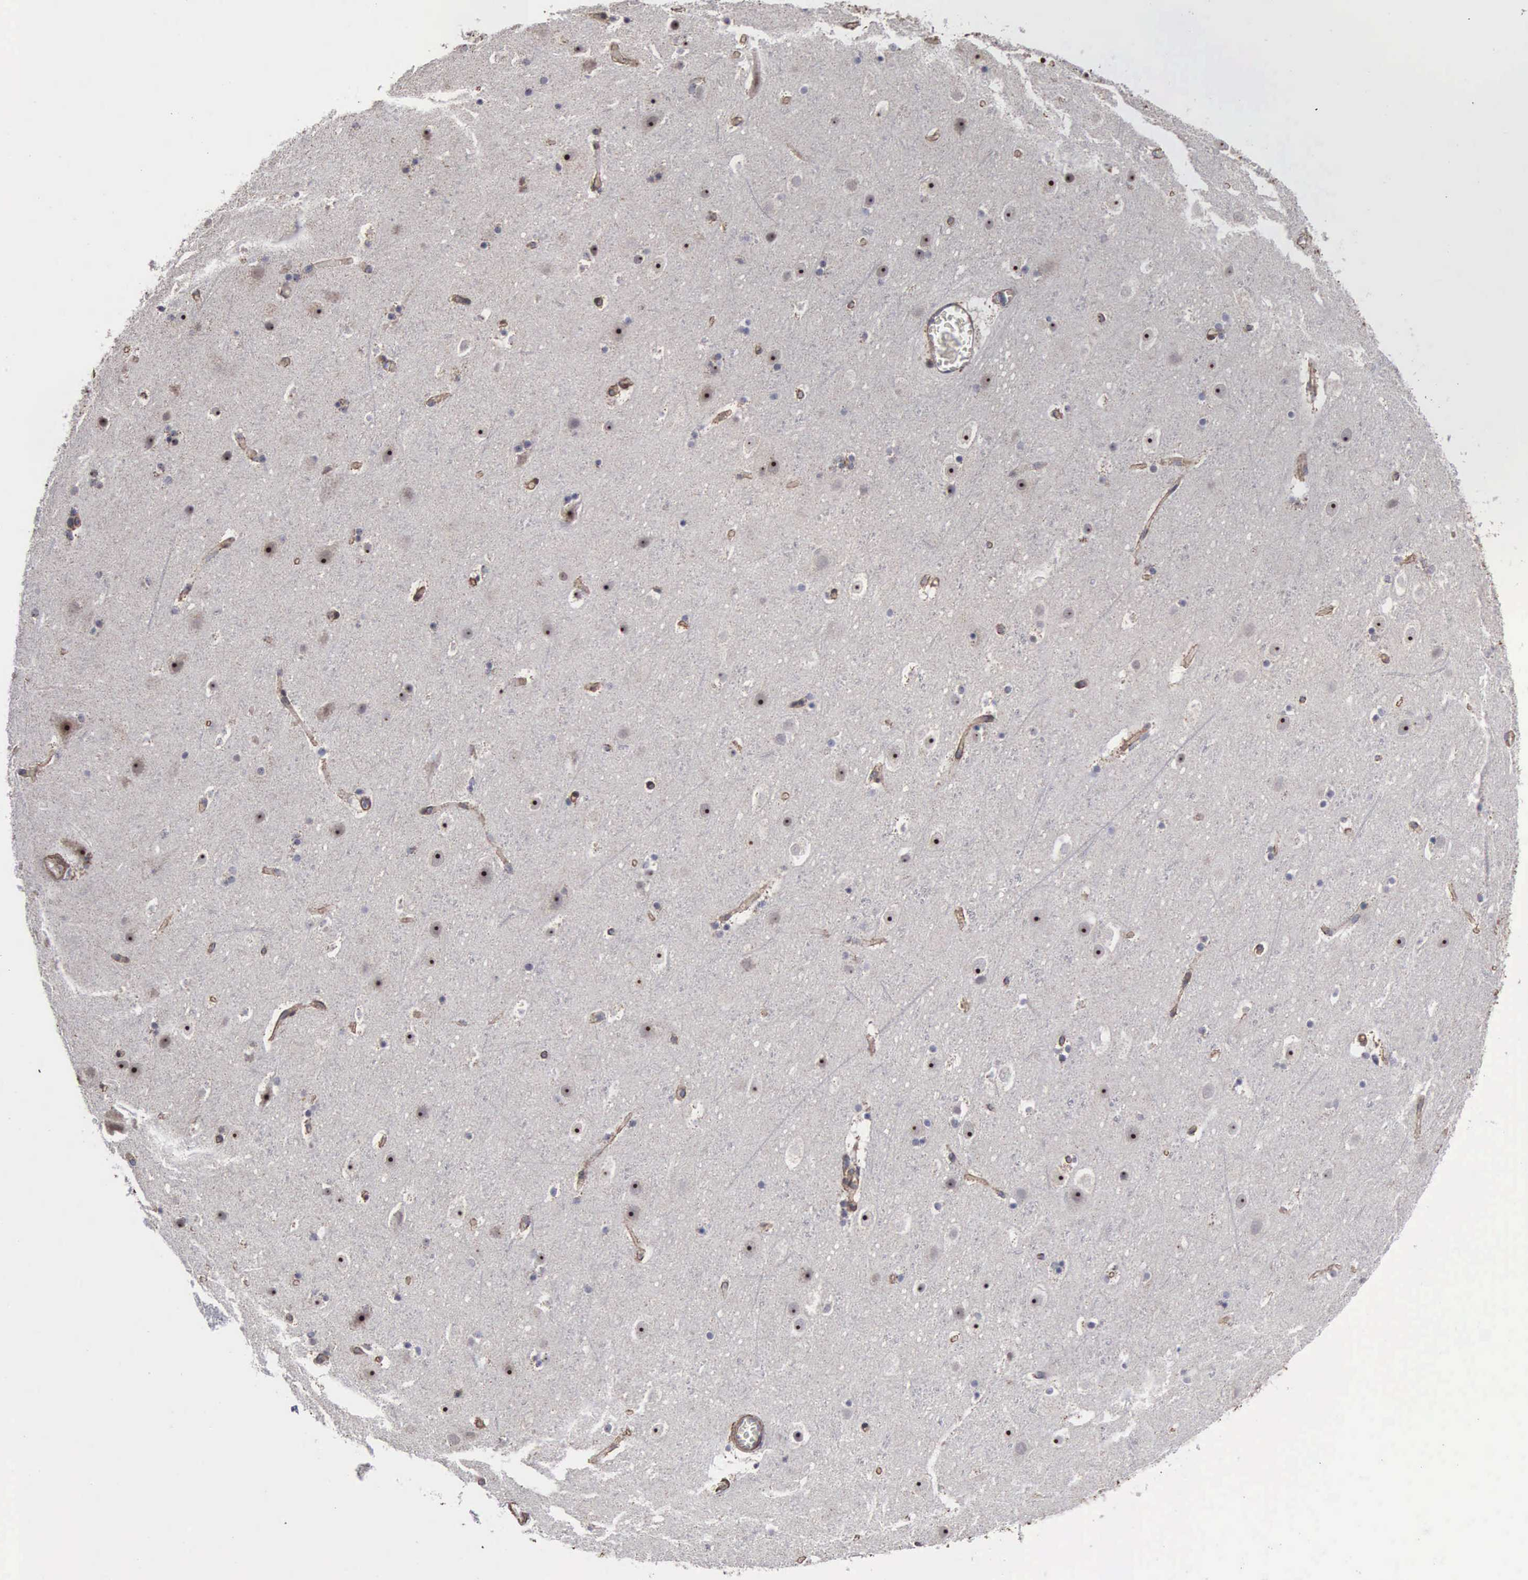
{"staining": {"intensity": "weak", "quantity": ">75%", "location": "cytoplasmic/membranous"}, "tissue": "cerebral cortex", "cell_type": "Endothelial cells", "image_type": "normal", "snomed": [{"axis": "morphology", "description": "Normal tissue, NOS"}, {"axis": "topography", "description": "Cerebral cortex"}], "caption": "Cerebral cortex stained with immunohistochemistry (IHC) demonstrates weak cytoplasmic/membranous positivity in about >75% of endothelial cells. (DAB = brown stain, brightfield microscopy at high magnification).", "gene": "NGDN", "patient": {"sex": "male", "age": 45}}